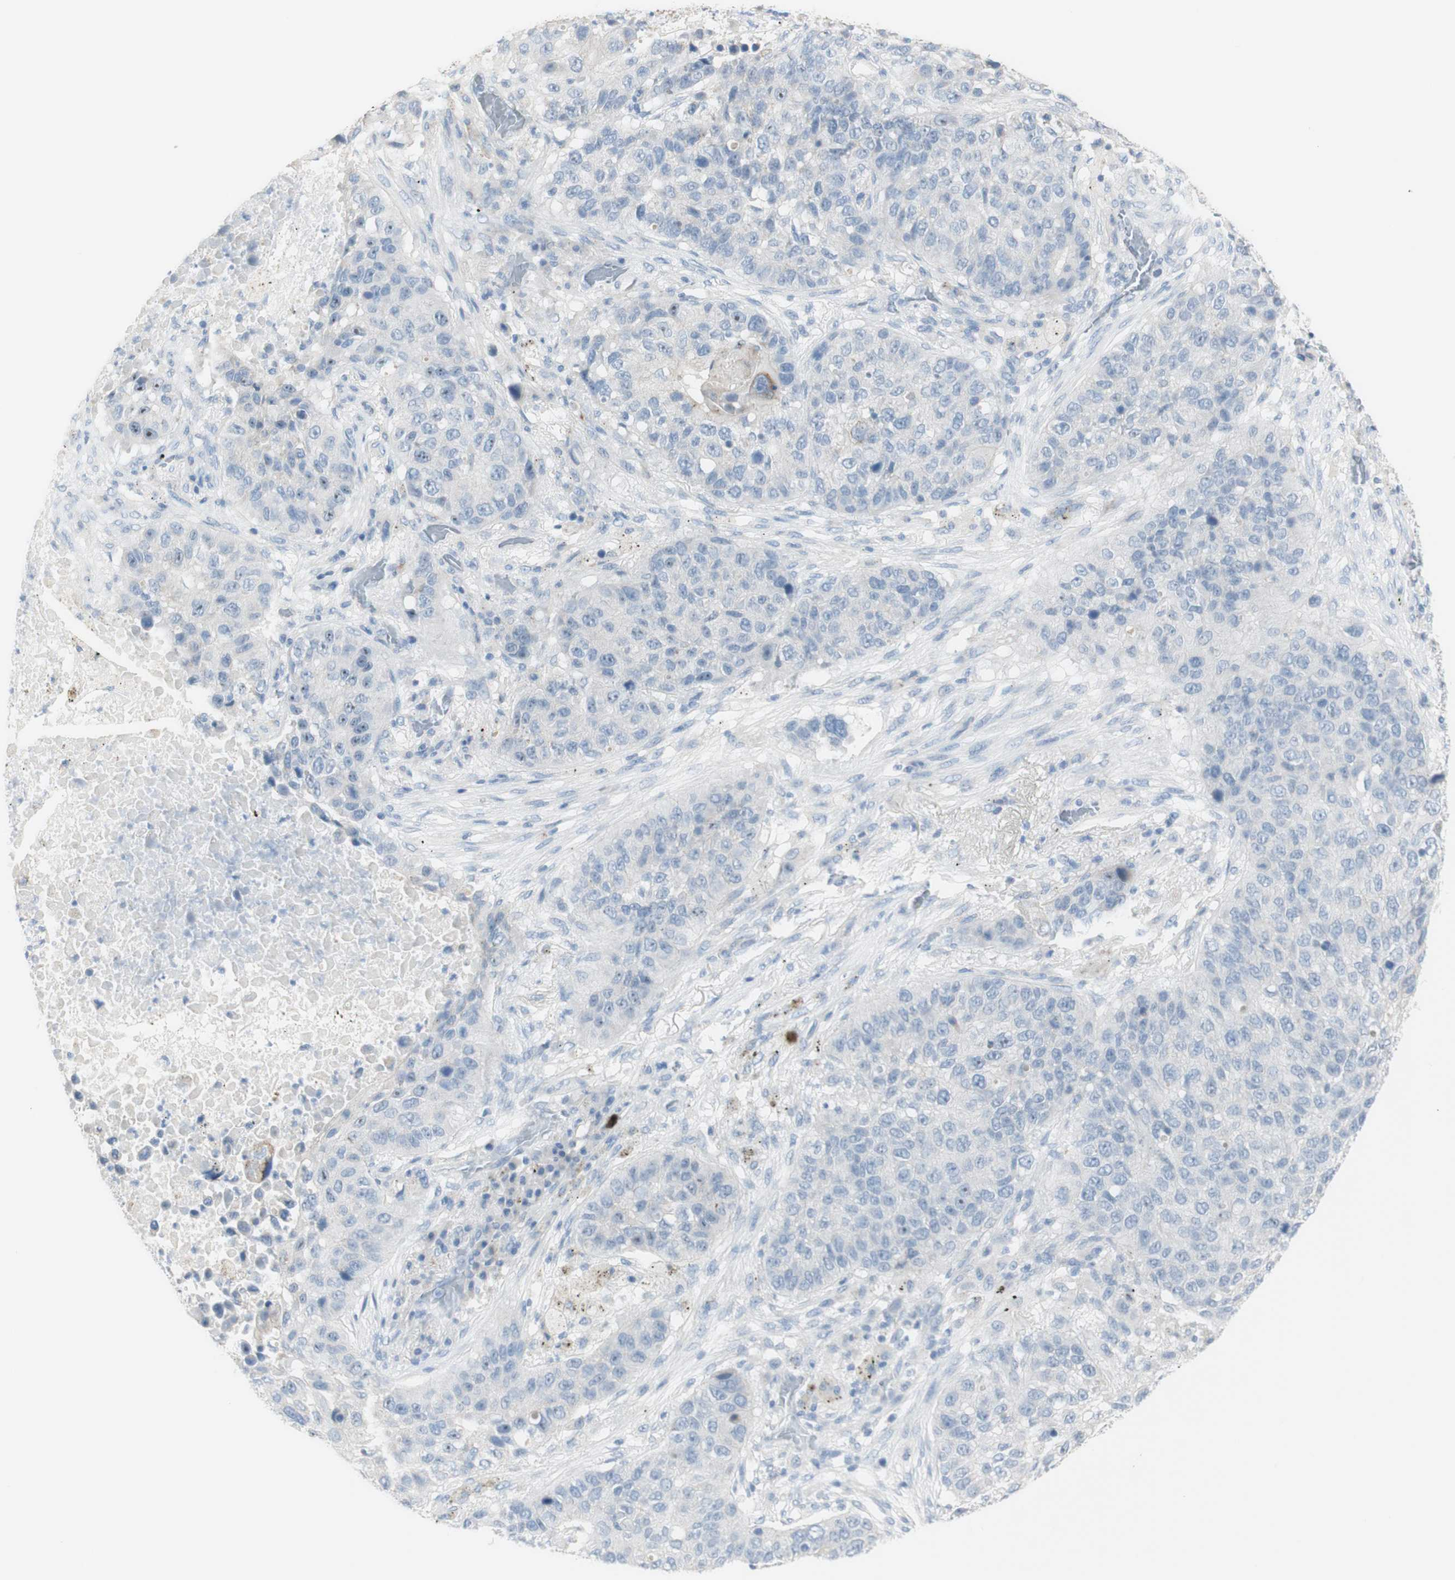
{"staining": {"intensity": "negative", "quantity": "none", "location": "none"}, "tissue": "lung cancer", "cell_type": "Tumor cells", "image_type": "cancer", "snomed": [{"axis": "morphology", "description": "Squamous cell carcinoma, NOS"}, {"axis": "topography", "description": "Lung"}], "caption": "Immunohistochemistry (IHC) image of neoplastic tissue: human squamous cell carcinoma (lung) stained with DAB displays no significant protein staining in tumor cells. (DAB (3,3'-diaminobenzidine) immunohistochemistry, high magnification).", "gene": "ART3", "patient": {"sex": "male", "age": 57}}